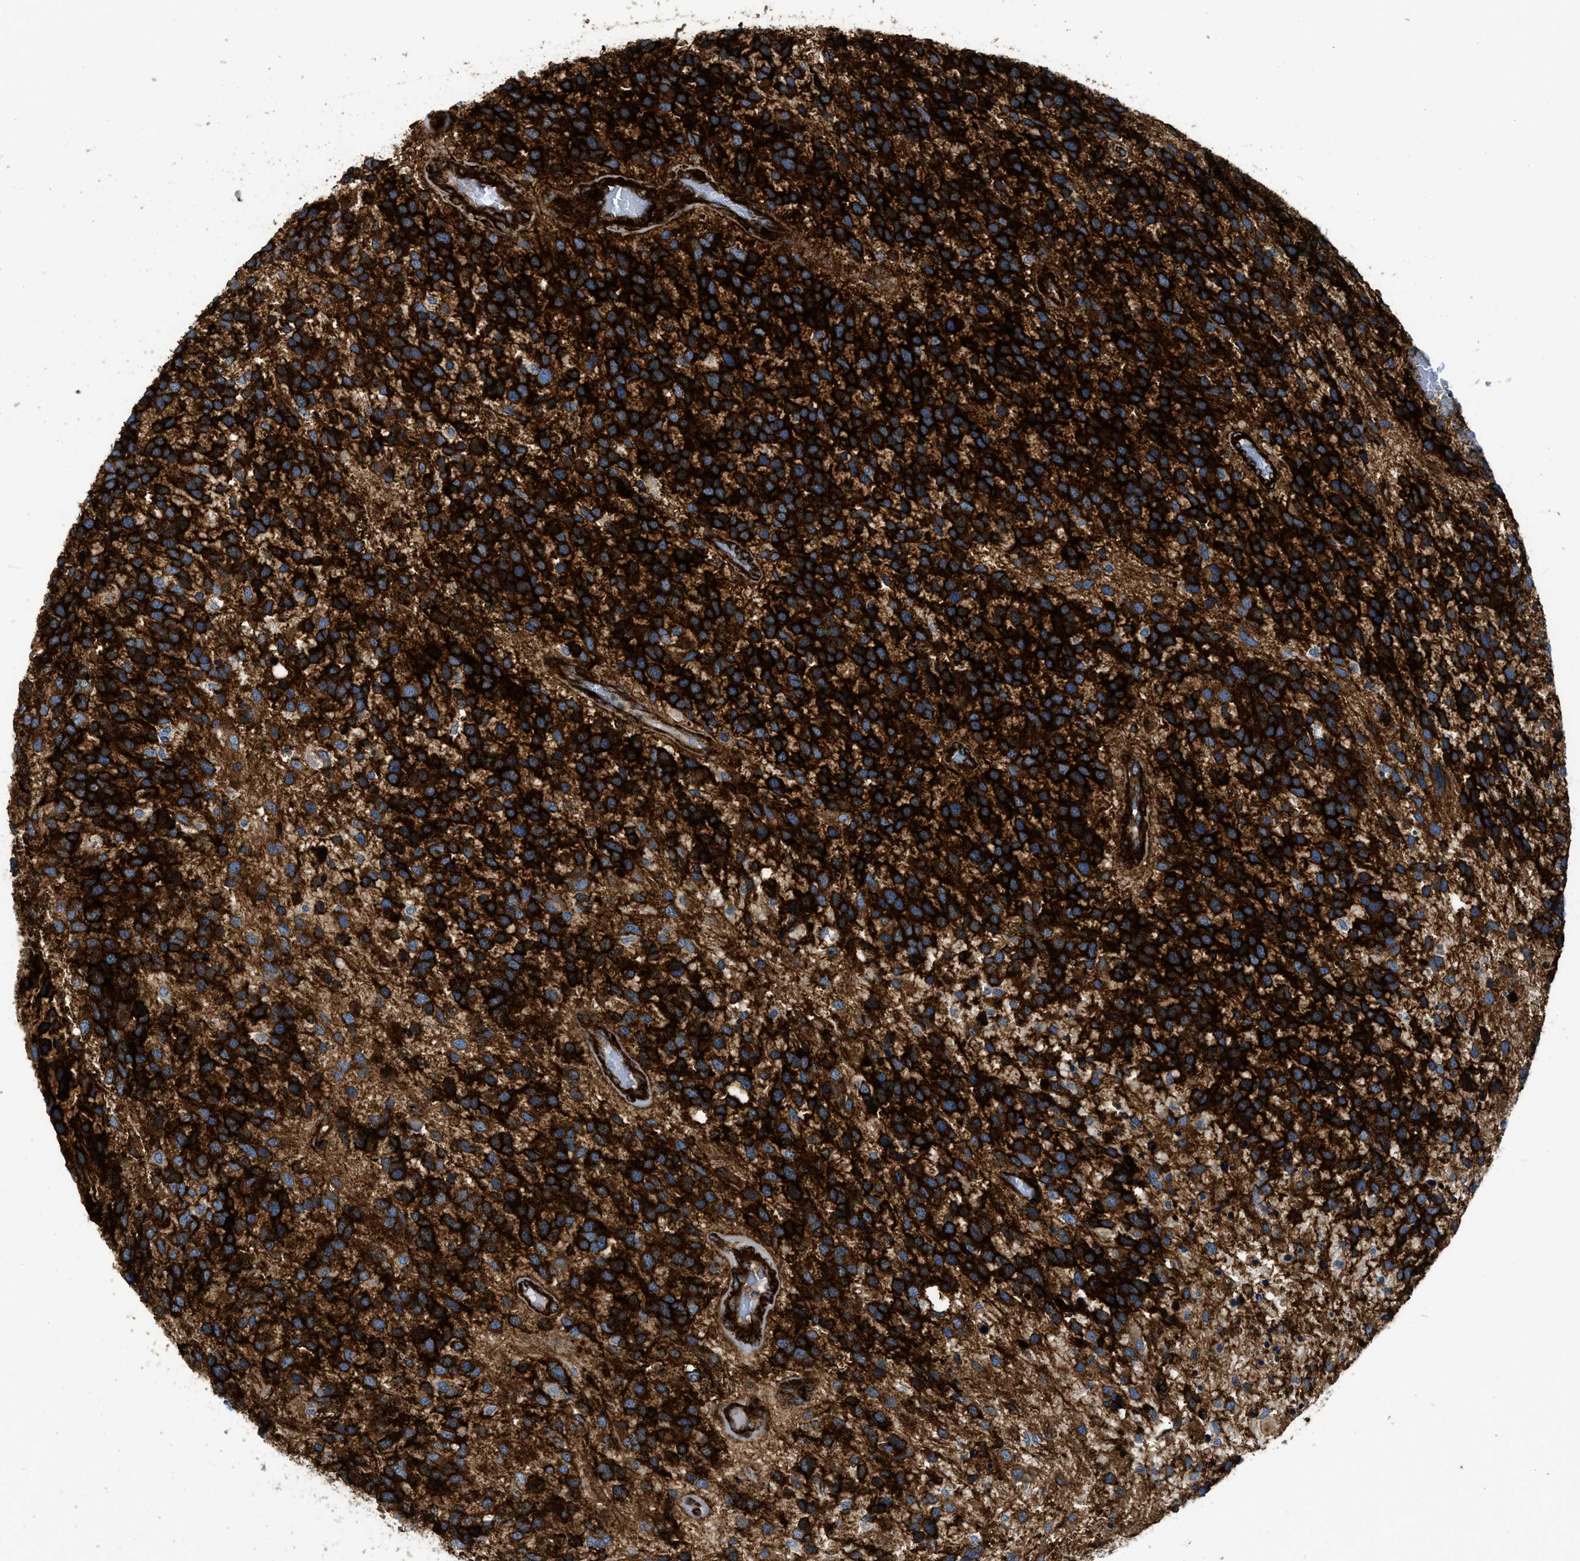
{"staining": {"intensity": "strong", "quantity": ">75%", "location": "cytoplasmic/membranous"}, "tissue": "glioma", "cell_type": "Tumor cells", "image_type": "cancer", "snomed": [{"axis": "morphology", "description": "Glioma, malignant, High grade"}, {"axis": "topography", "description": "Brain"}], "caption": "This photomicrograph shows IHC staining of glioma, with high strong cytoplasmic/membranous staining in approximately >75% of tumor cells.", "gene": "HIP1", "patient": {"sex": "female", "age": 58}}